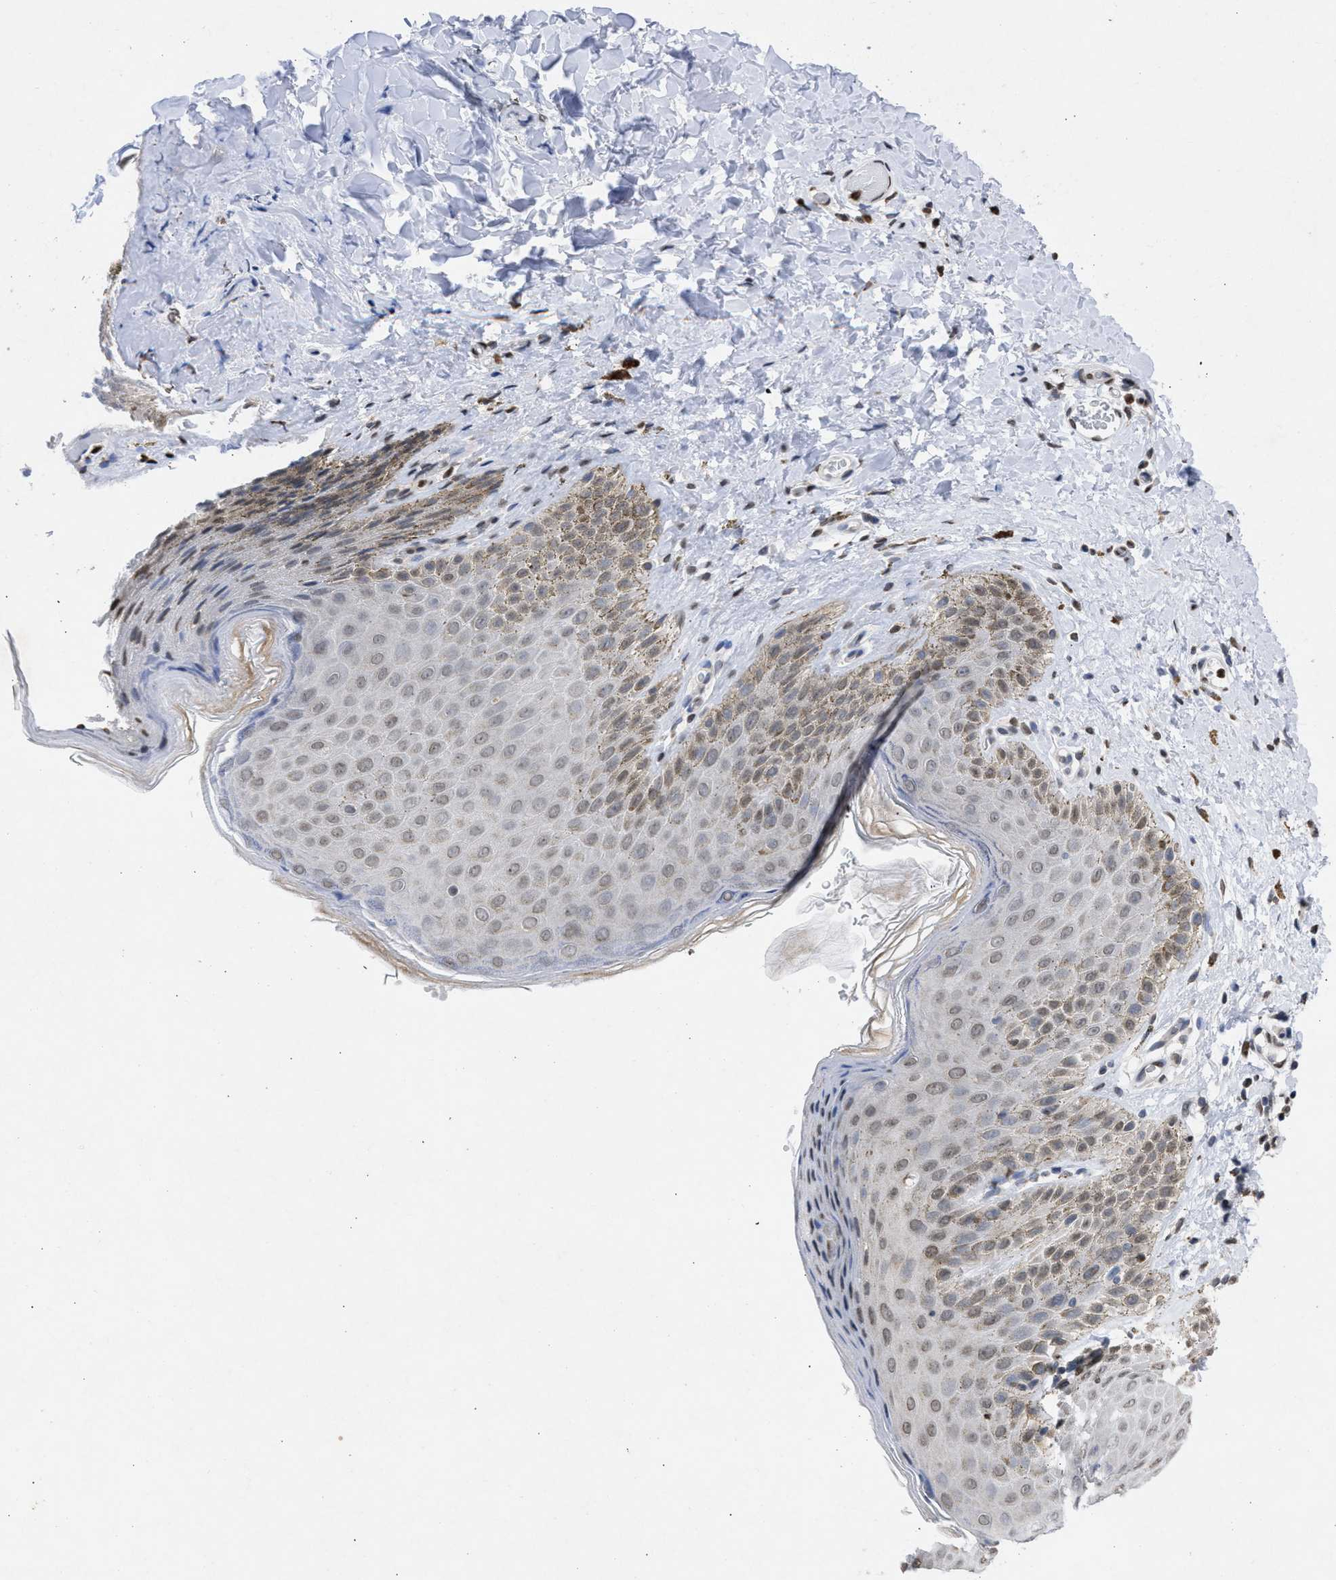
{"staining": {"intensity": "weak", "quantity": "25%-75%", "location": "cytoplasmic/membranous,nuclear"}, "tissue": "skin", "cell_type": "Epidermal cells", "image_type": "normal", "snomed": [{"axis": "morphology", "description": "Normal tissue, NOS"}, {"axis": "topography", "description": "Anal"}], "caption": "A brown stain shows weak cytoplasmic/membranous,nuclear positivity of a protein in epidermal cells of benign skin.", "gene": "NUP35", "patient": {"sex": "male", "age": 44}}